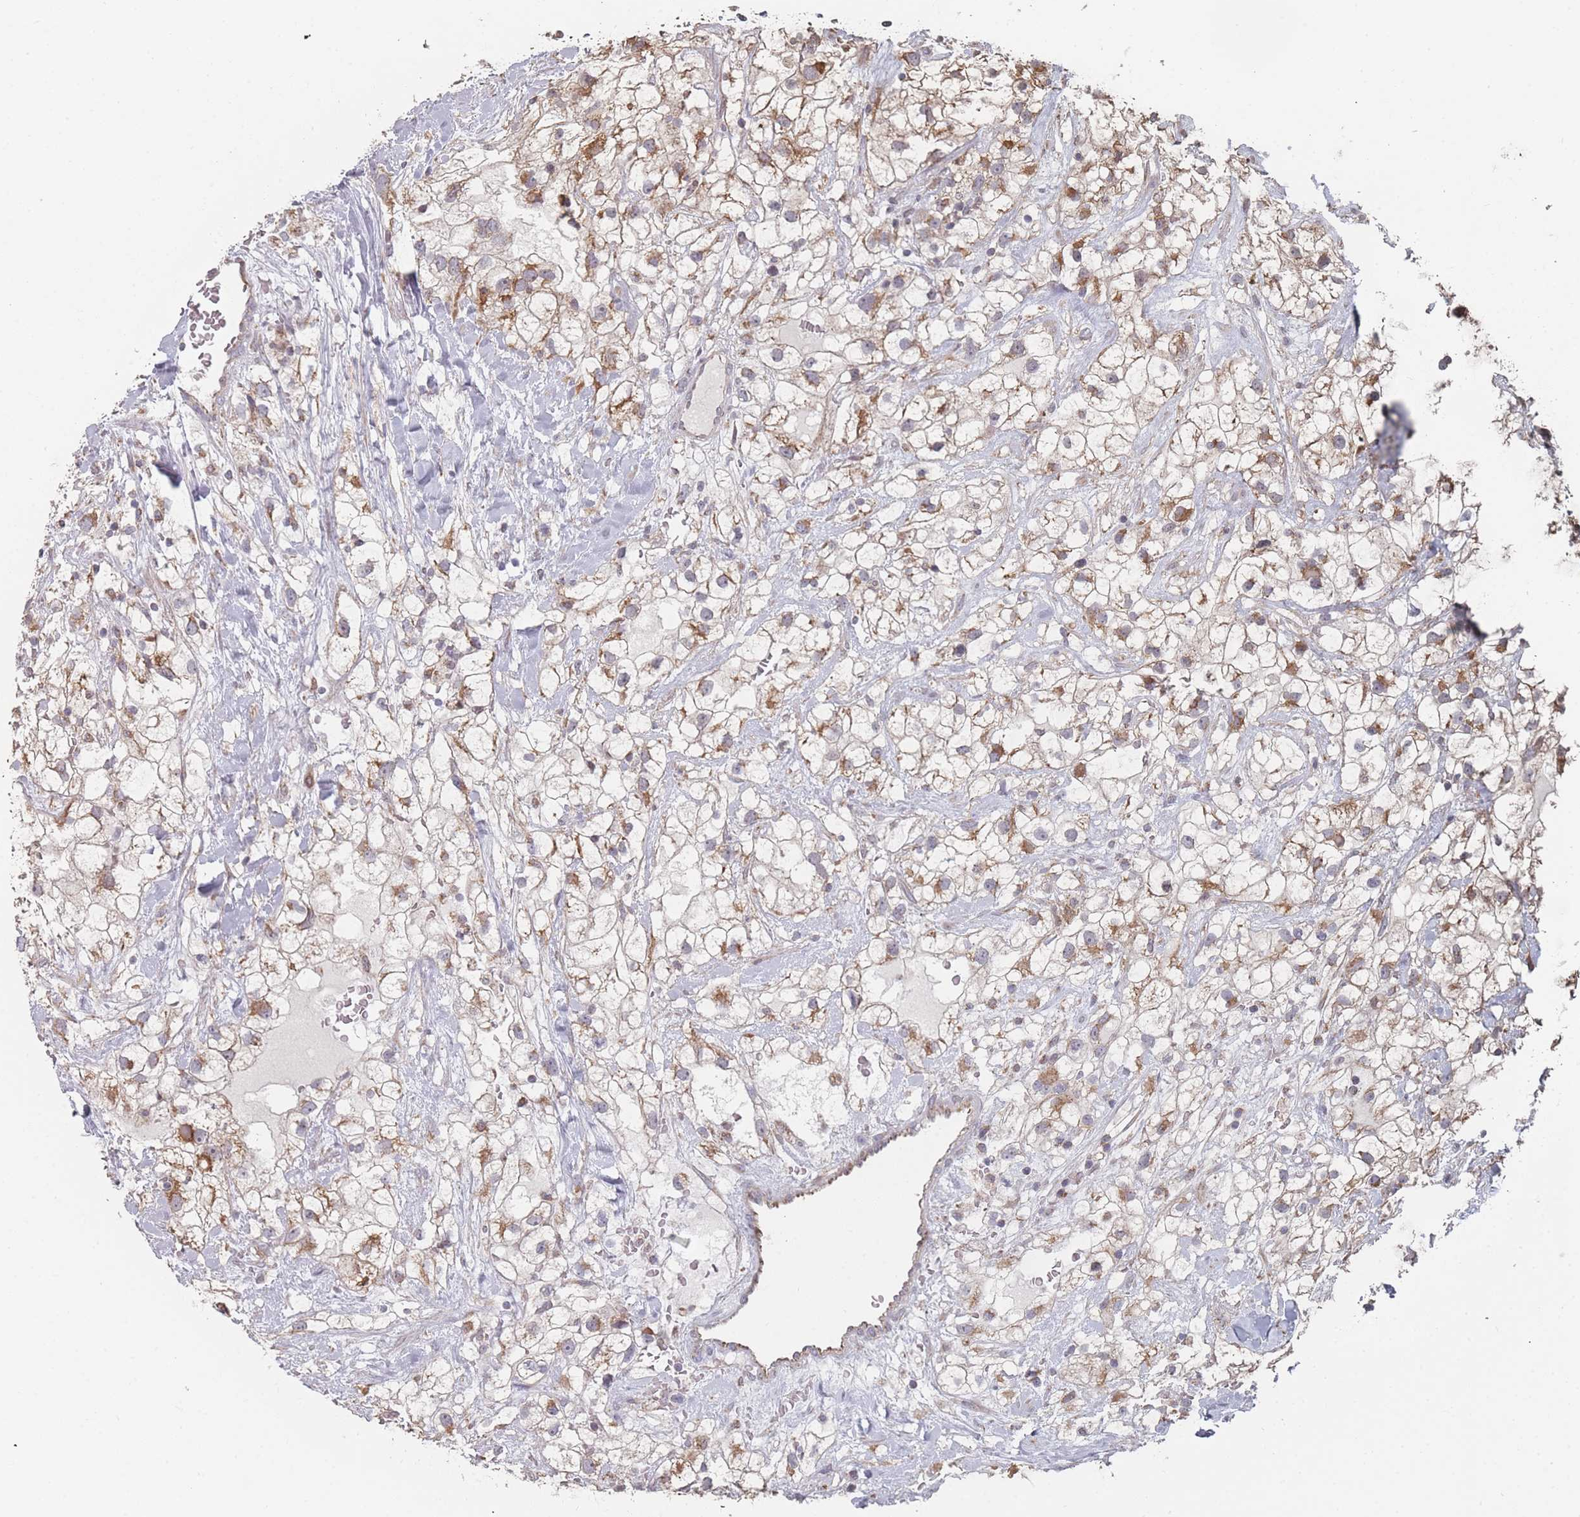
{"staining": {"intensity": "moderate", "quantity": ">75%", "location": "cytoplasmic/membranous"}, "tissue": "renal cancer", "cell_type": "Tumor cells", "image_type": "cancer", "snomed": [{"axis": "morphology", "description": "Adenocarcinoma, NOS"}, {"axis": "topography", "description": "Kidney"}], "caption": "Protein staining of renal cancer (adenocarcinoma) tissue reveals moderate cytoplasmic/membranous expression in approximately >75% of tumor cells.", "gene": "PSMB3", "patient": {"sex": "male", "age": 59}}